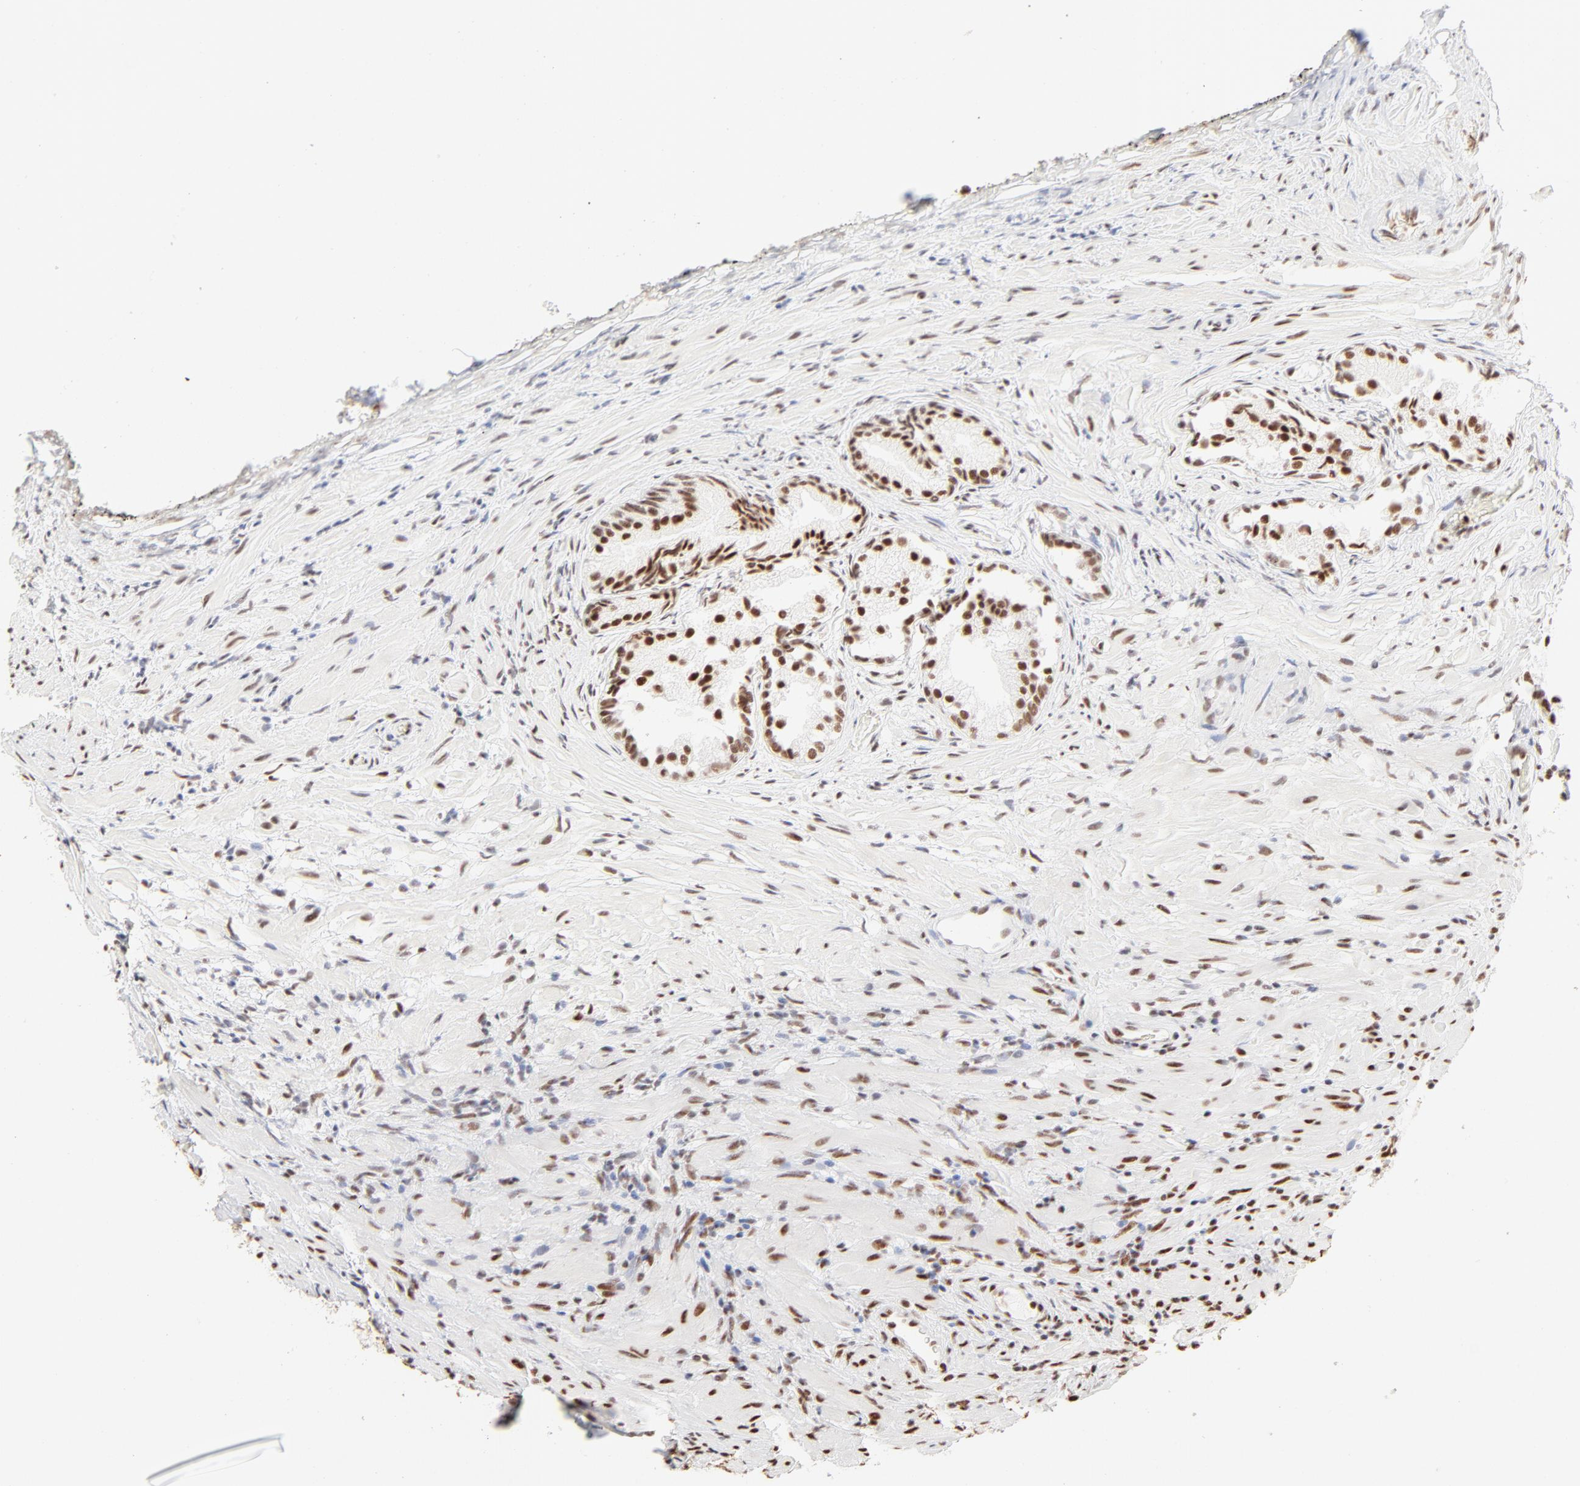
{"staining": {"intensity": "strong", "quantity": ">75%", "location": "nuclear"}, "tissue": "prostate", "cell_type": "Glandular cells", "image_type": "normal", "snomed": [{"axis": "morphology", "description": "Normal tissue, NOS"}, {"axis": "topography", "description": "Prostate"}], "caption": "Immunohistochemical staining of unremarkable human prostate displays strong nuclear protein staining in about >75% of glandular cells. Using DAB (3,3'-diaminobenzidine) (brown) and hematoxylin (blue) stains, captured at high magnification using brightfield microscopy.", "gene": "TARDBP", "patient": {"sex": "male", "age": 76}}